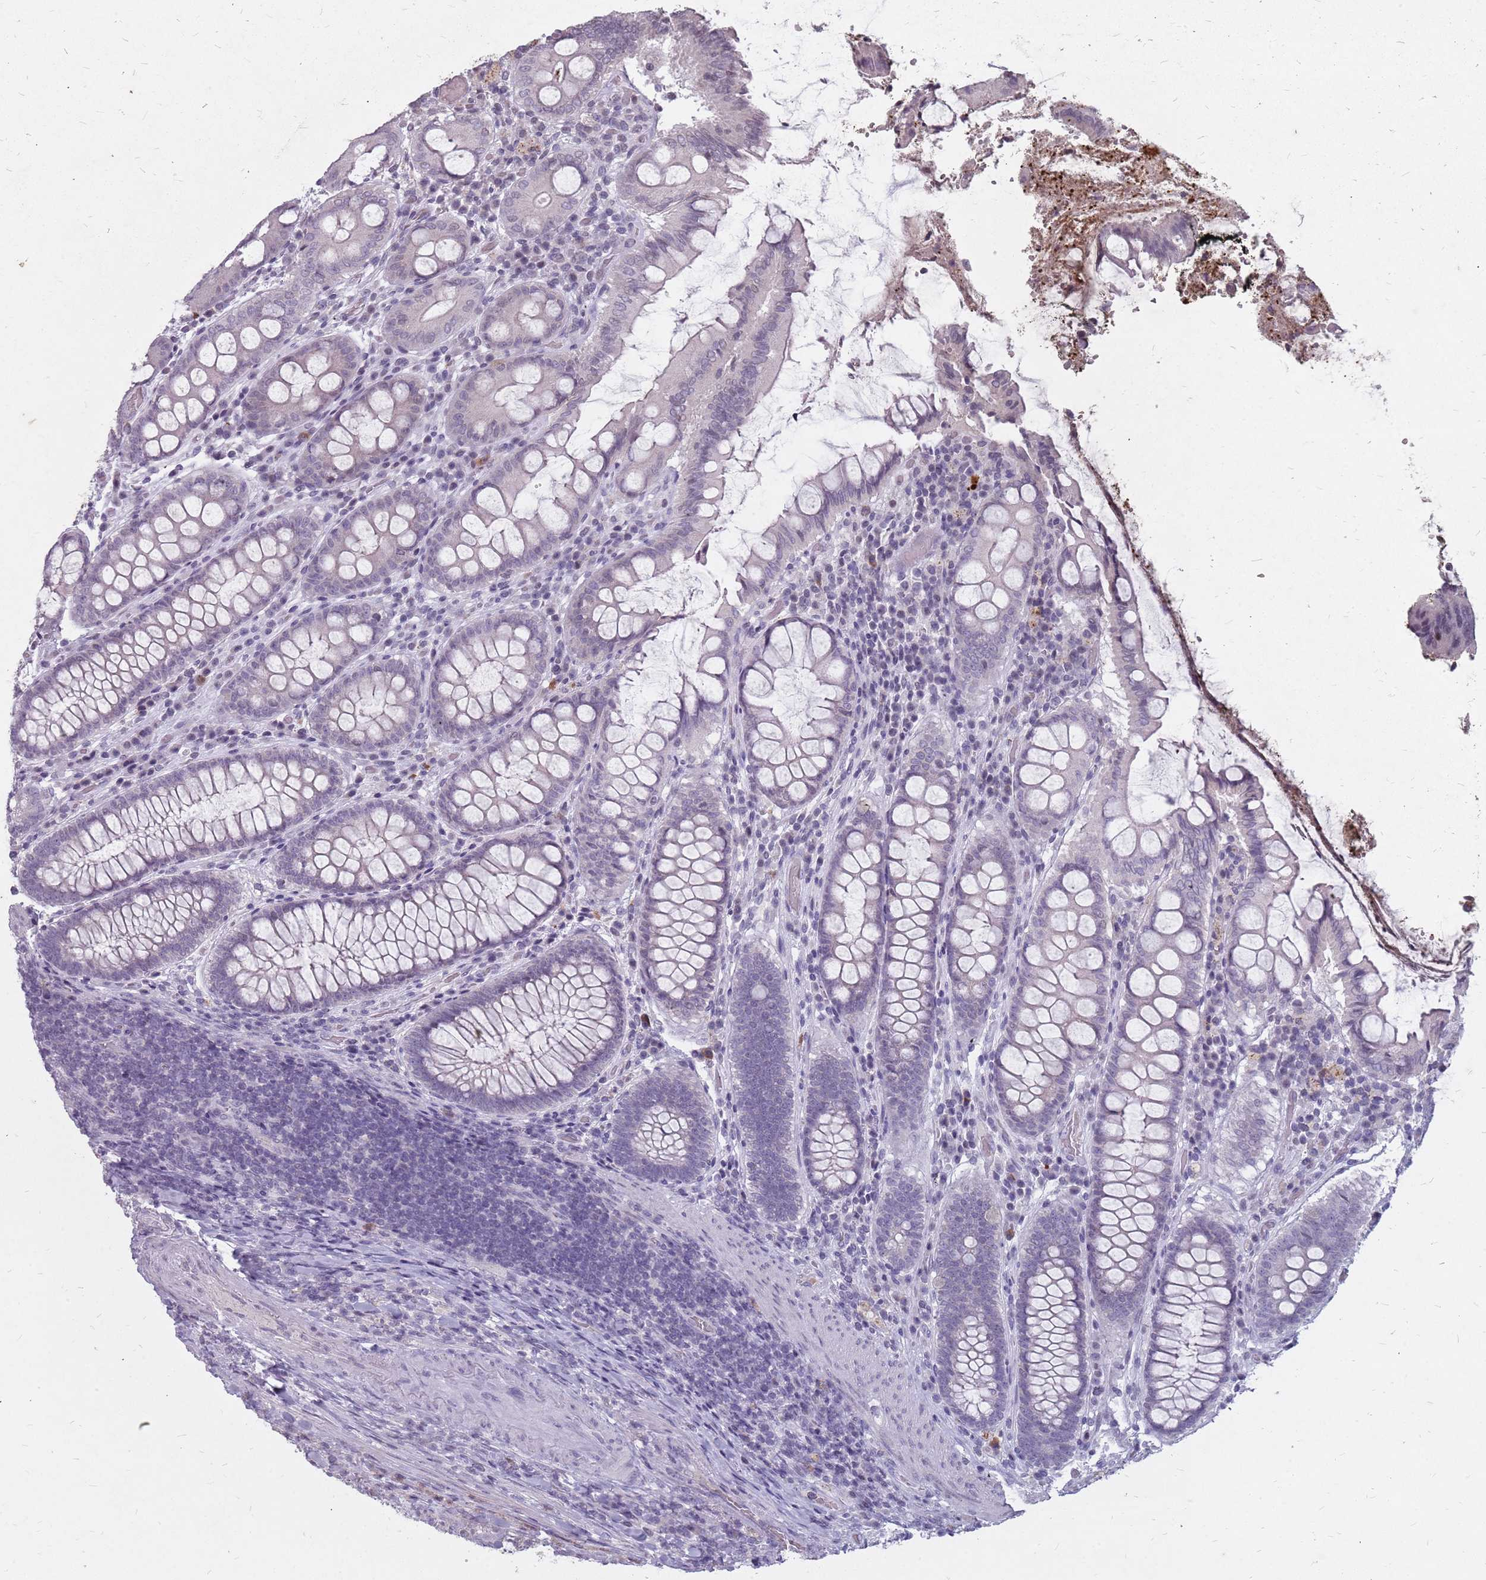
{"staining": {"intensity": "negative", "quantity": "none", "location": "none"}, "tissue": "colorectal cancer", "cell_type": "Tumor cells", "image_type": "cancer", "snomed": [{"axis": "morphology", "description": "Adenocarcinoma, NOS"}, {"axis": "topography", "description": "Colon"}], "caption": "Immunohistochemistry (IHC) of colorectal cancer (adenocarcinoma) demonstrates no positivity in tumor cells.", "gene": "NEK6", "patient": {"sex": "female", "age": 43}}